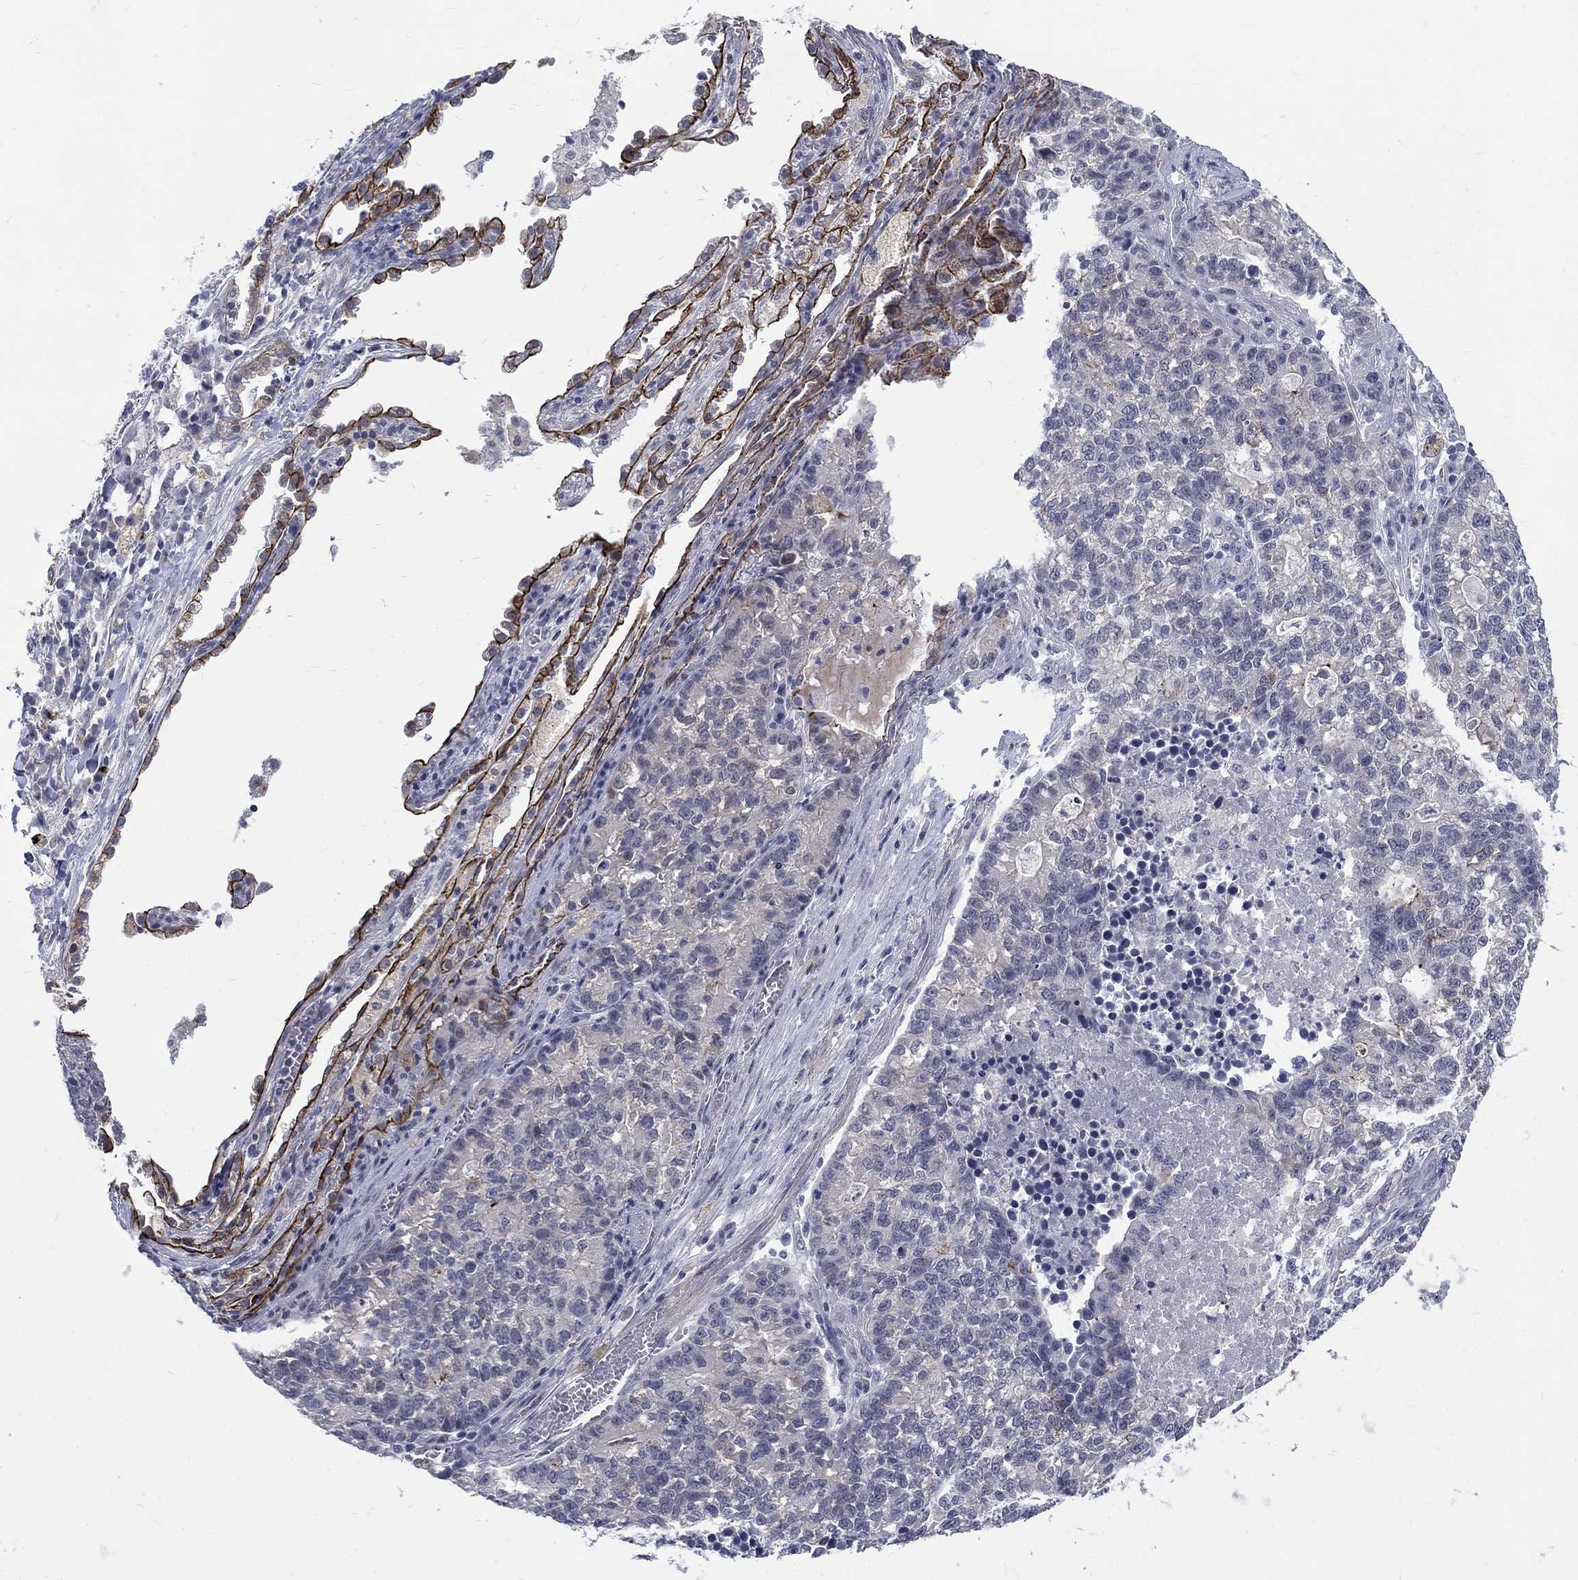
{"staining": {"intensity": "negative", "quantity": "none", "location": "none"}, "tissue": "lung cancer", "cell_type": "Tumor cells", "image_type": "cancer", "snomed": [{"axis": "morphology", "description": "Adenocarcinoma, NOS"}, {"axis": "topography", "description": "Lung"}], "caption": "DAB (3,3'-diaminobenzidine) immunohistochemical staining of human lung cancer (adenocarcinoma) shows no significant expression in tumor cells. (Stains: DAB (3,3'-diaminobenzidine) IHC with hematoxylin counter stain, Microscopy: brightfield microscopy at high magnification).", "gene": "PHKA1", "patient": {"sex": "male", "age": 57}}